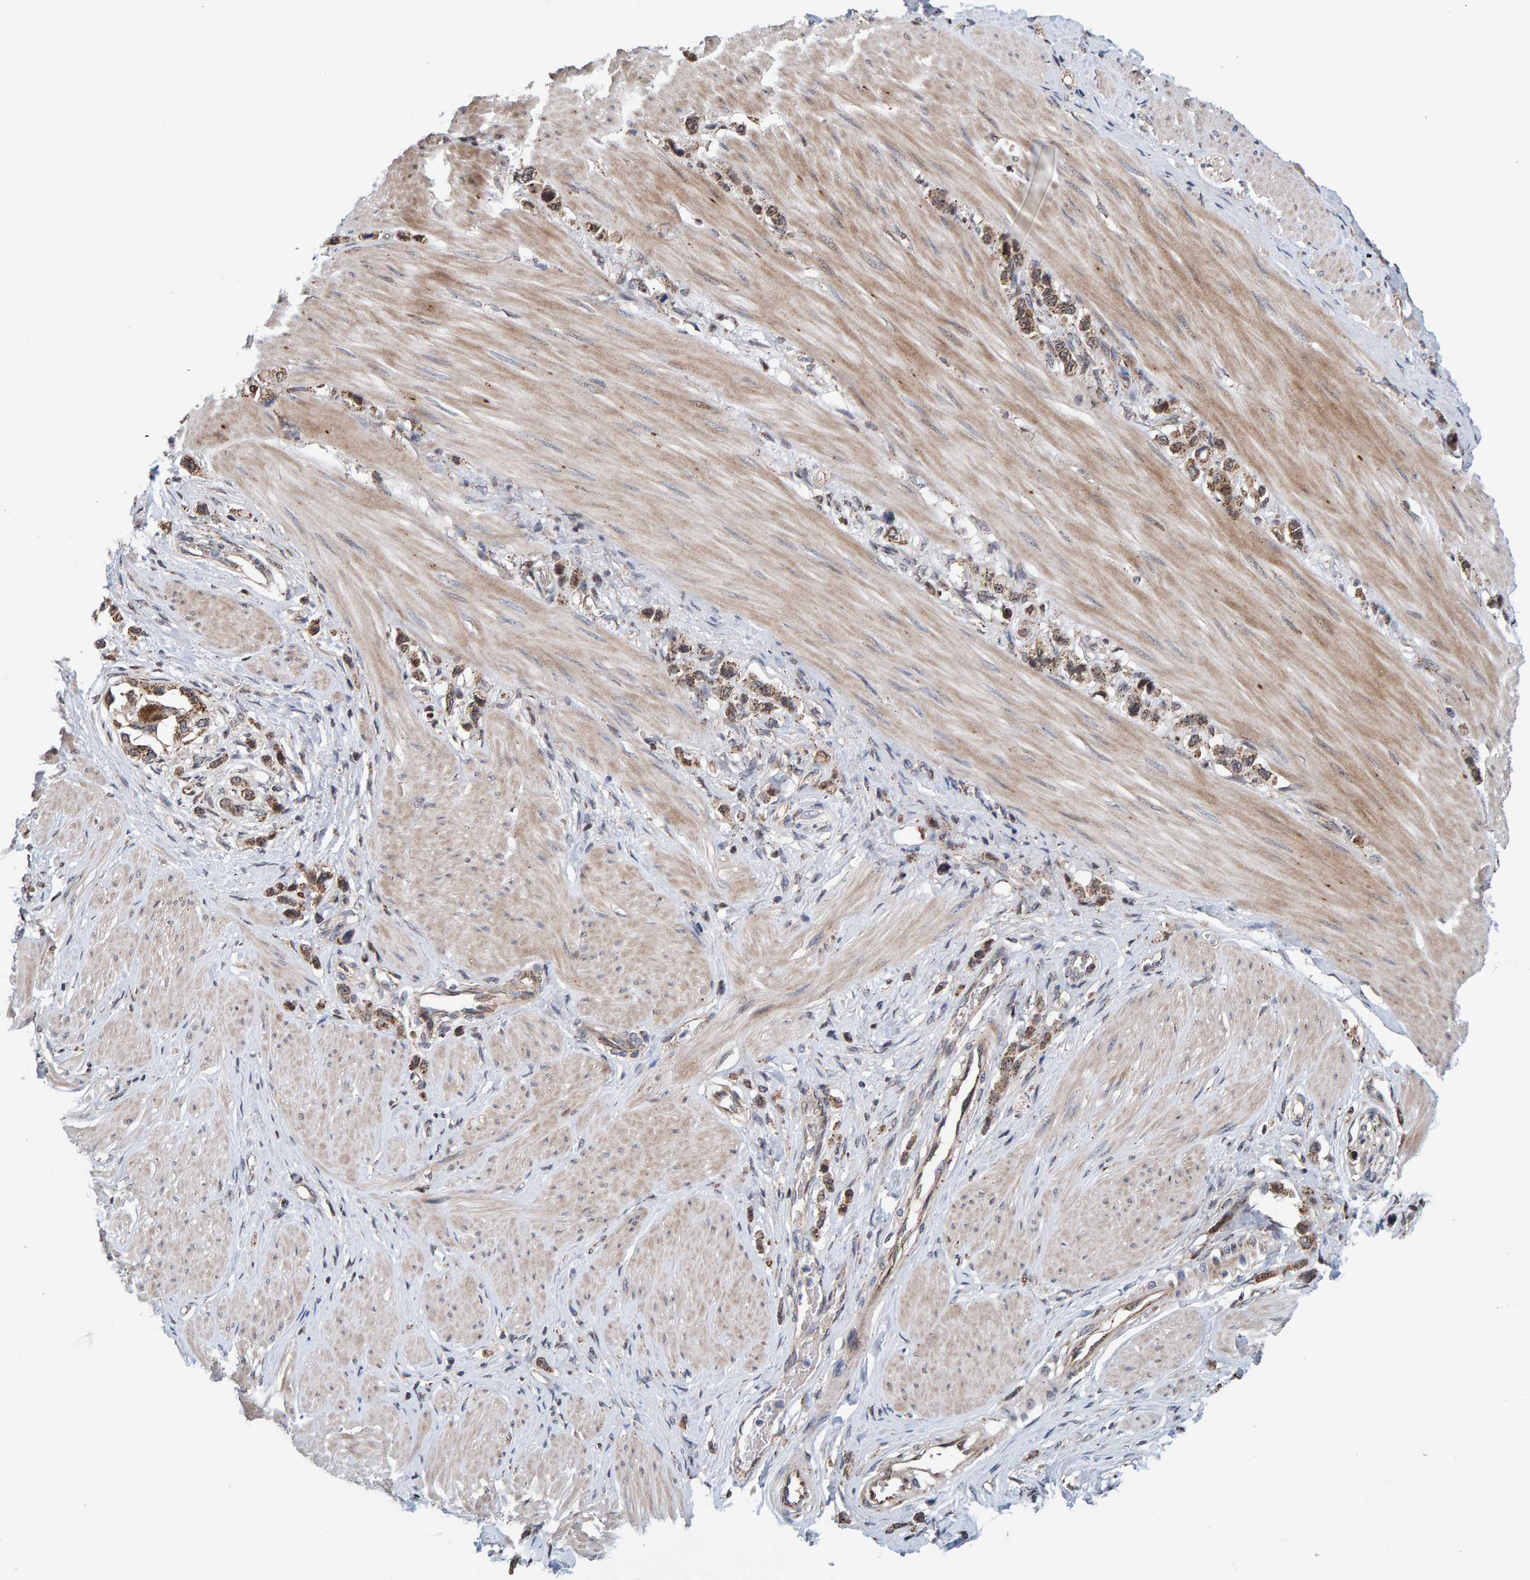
{"staining": {"intensity": "moderate", "quantity": ">75%", "location": "cytoplasmic/membranous"}, "tissue": "stomach cancer", "cell_type": "Tumor cells", "image_type": "cancer", "snomed": [{"axis": "morphology", "description": "Adenocarcinoma, NOS"}, {"axis": "topography", "description": "Stomach"}], "caption": "Stomach cancer (adenocarcinoma) stained with a brown dye shows moderate cytoplasmic/membranous positive expression in about >75% of tumor cells.", "gene": "CCDC25", "patient": {"sex": "female", "age": 65}}